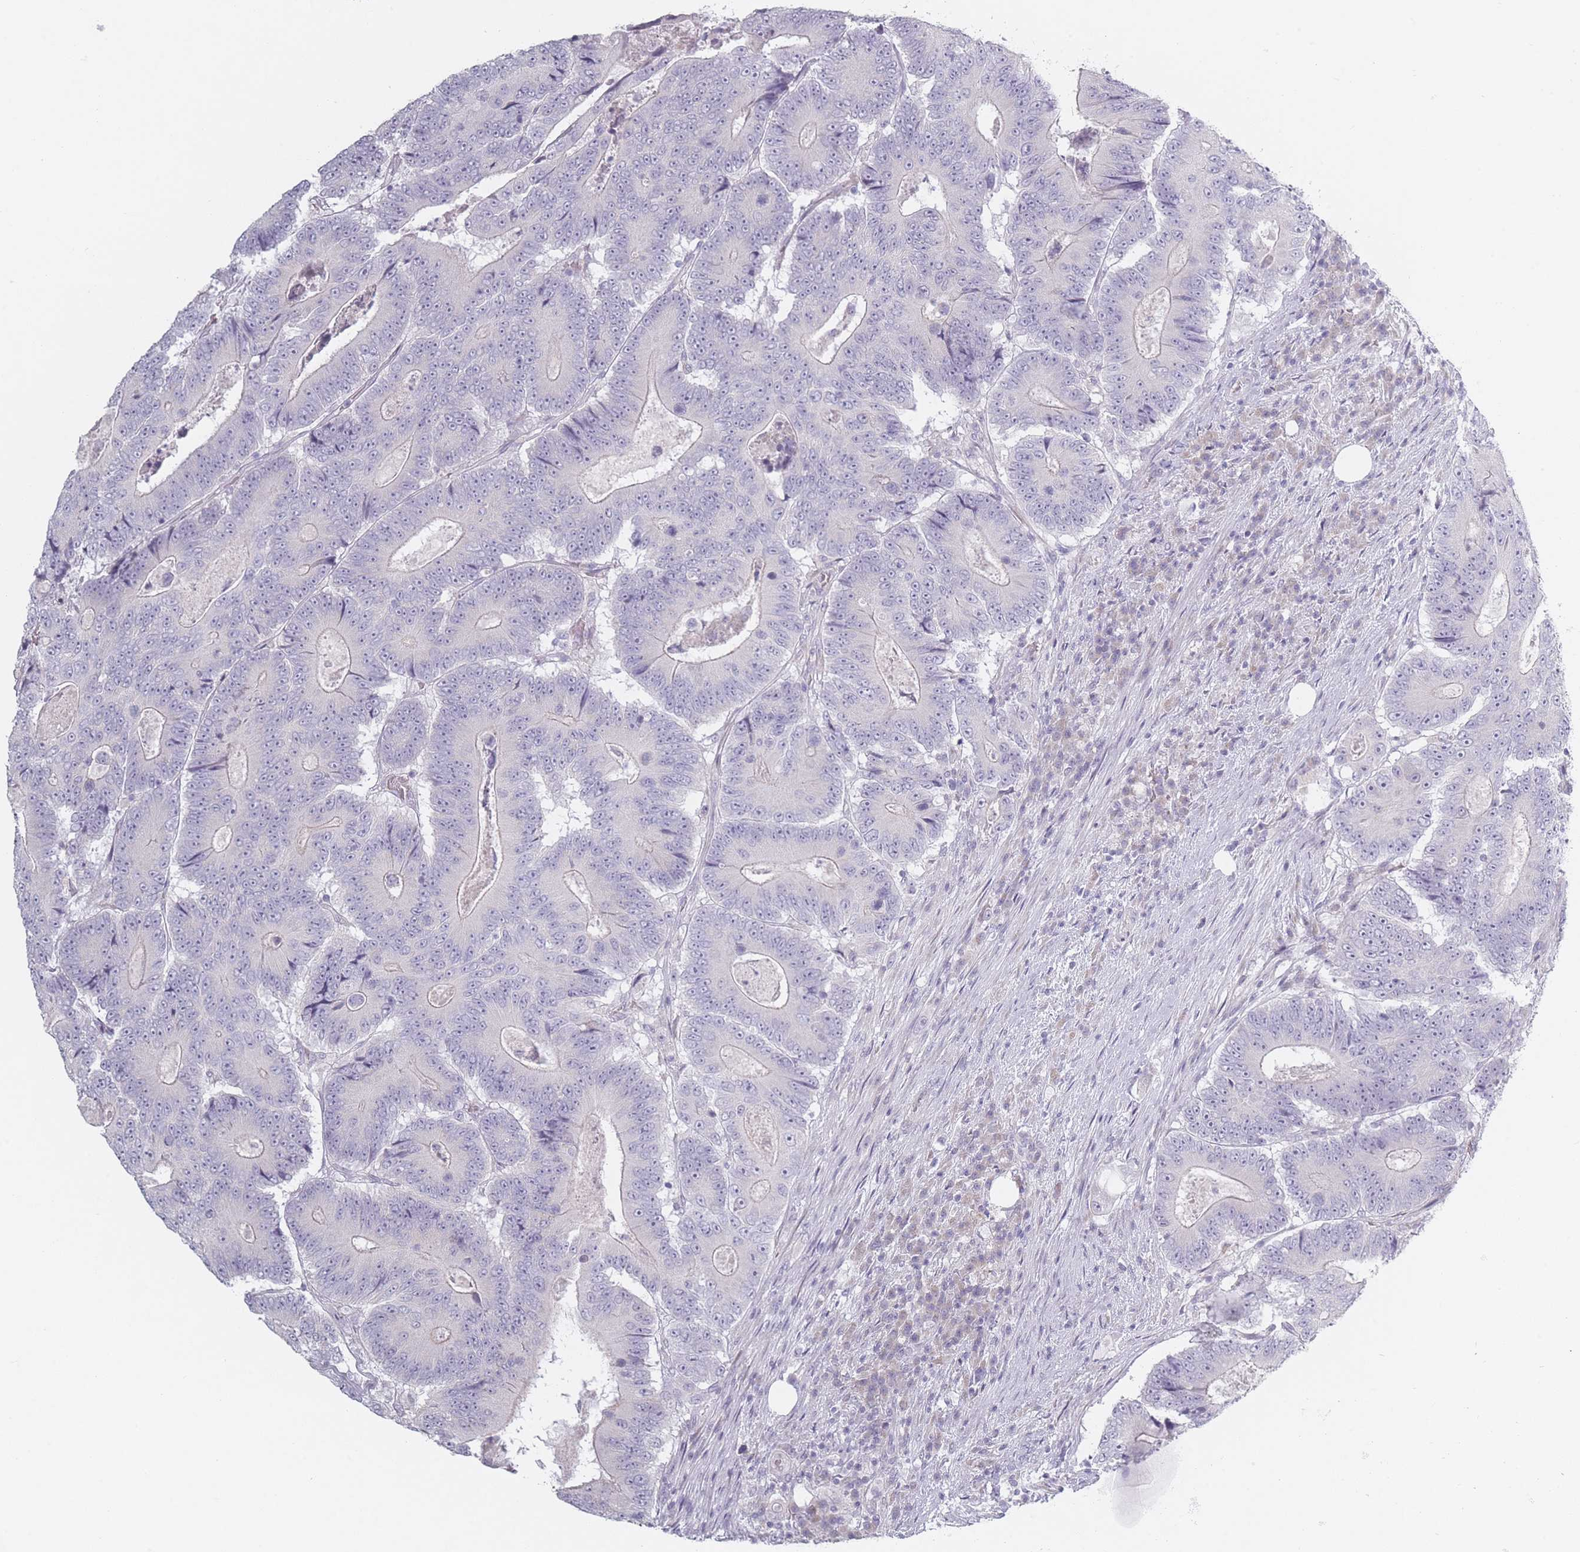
{"staining": {"intensity": "negative", "quantity": "none", "location": "none"}, "tissue": "colorectal cancer", "cell_type": "Tumor cells", "image_type": "cancer", "snomed": [{"axis": "morphology", "description": "Adenocarcinoma, NOS"}, {"axis": "topography", "description": "Colon"}], "caption": "Immunohistochemistry of colorectal adenocarcinoma reveals no expression in tumor cells.", "gene": "RASL10B", "patient": {"sex": "male", "age": 83}}